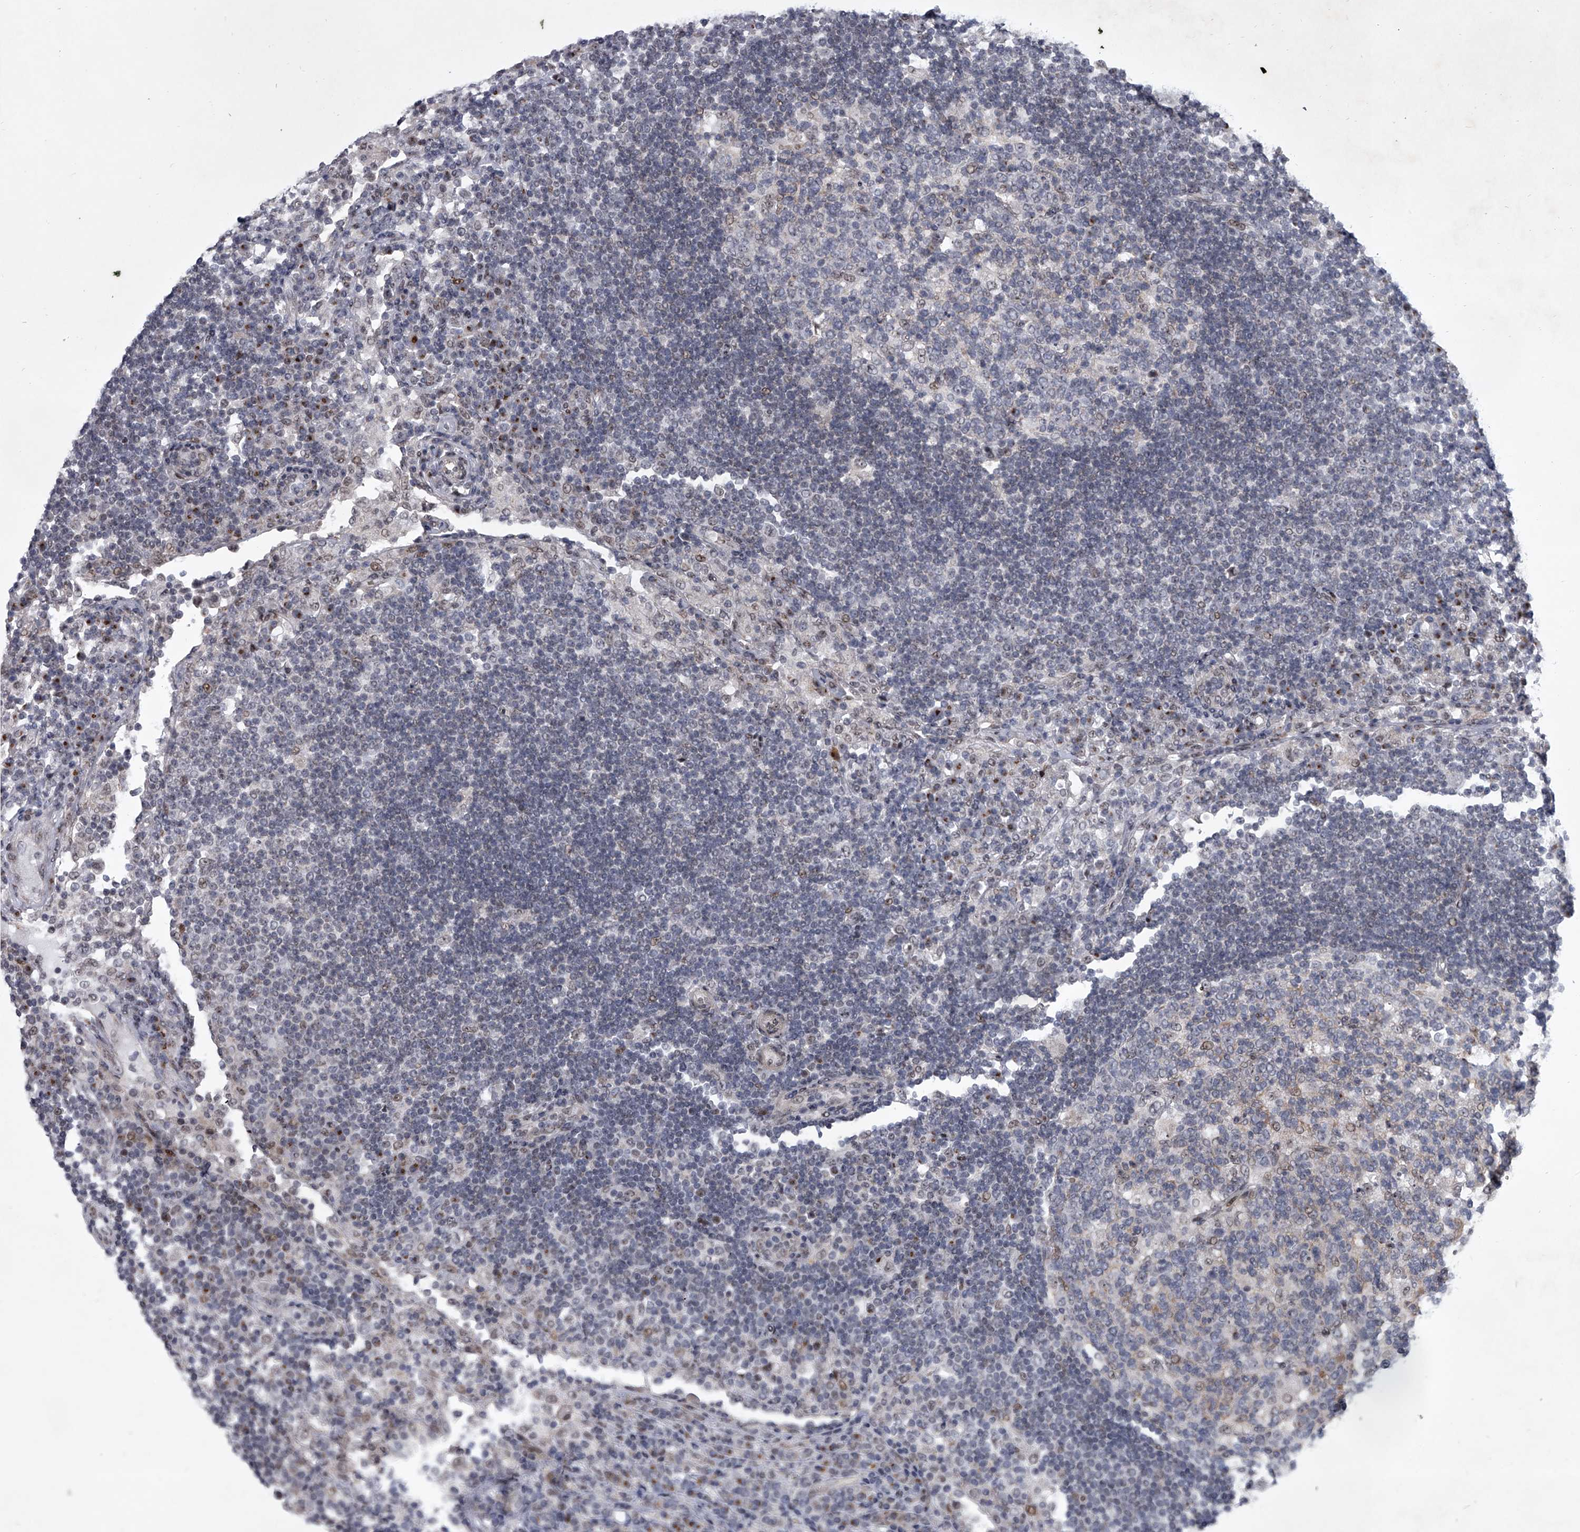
{"staining": {"intensity": "weak", "quantity": "<25%", "location": "nuclear"}, "tissue": "lymph node", "cell_type": "Germinal center cells", "image_type": "normal", "snomed": [{"axis": "morphology", "description": "Normal tissue, NOS"}, {"axis": "topography", "description": "Lymph node"}], "caption": "Immunohistochemical staining of normal lymph node shows no significant staining in germinal center cells. The staining was performed using DAB (3,3'-diaminobenzidine) to visualize the protein expression in brown, while the nuclei were stained in blue with hematoxylin (Magnification: 20x).", "gene": "MLLT1", "patient": {"sex": "female", "age": 53}}